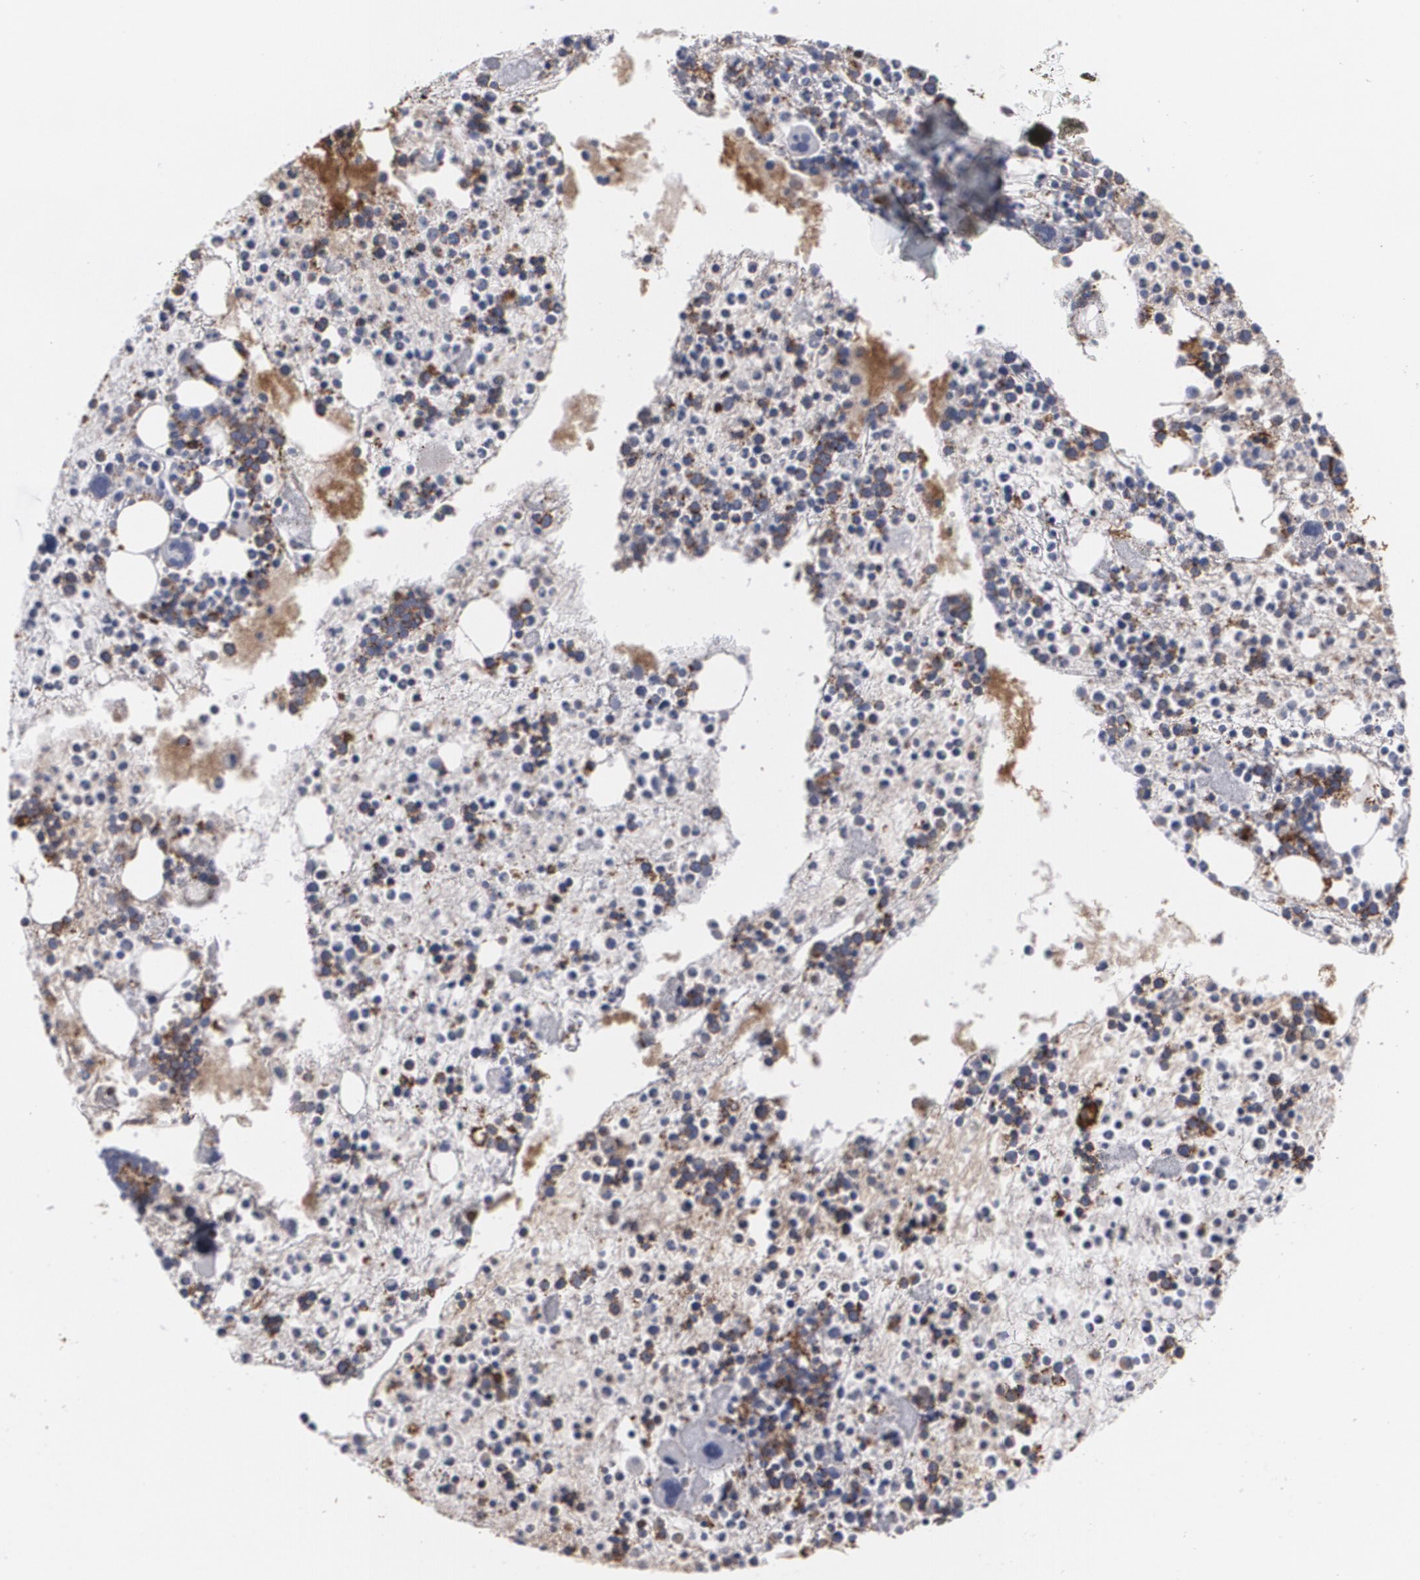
{"staining": {"intensity": "strong", "quantity": ">75%", "location": "cytoplasmic/membranous"}, "tissue": "bone marrow", "cell_type": "Hematopoietic cells", "image_type": "normal", "snomed": [{"axis": "morphology", "description": "Normal tissue, NOS"}, {"axis": "topography", "description": "Bone marrow"}], "caption": "Immunohistochemical staining of normal human bone marrow shows high levels of strong cytoplasmic/membranous positivity in approximately >75% of hematopoietic cells.", "gene": "ODC1", "patient": {"sex": "male", "age": 15}}